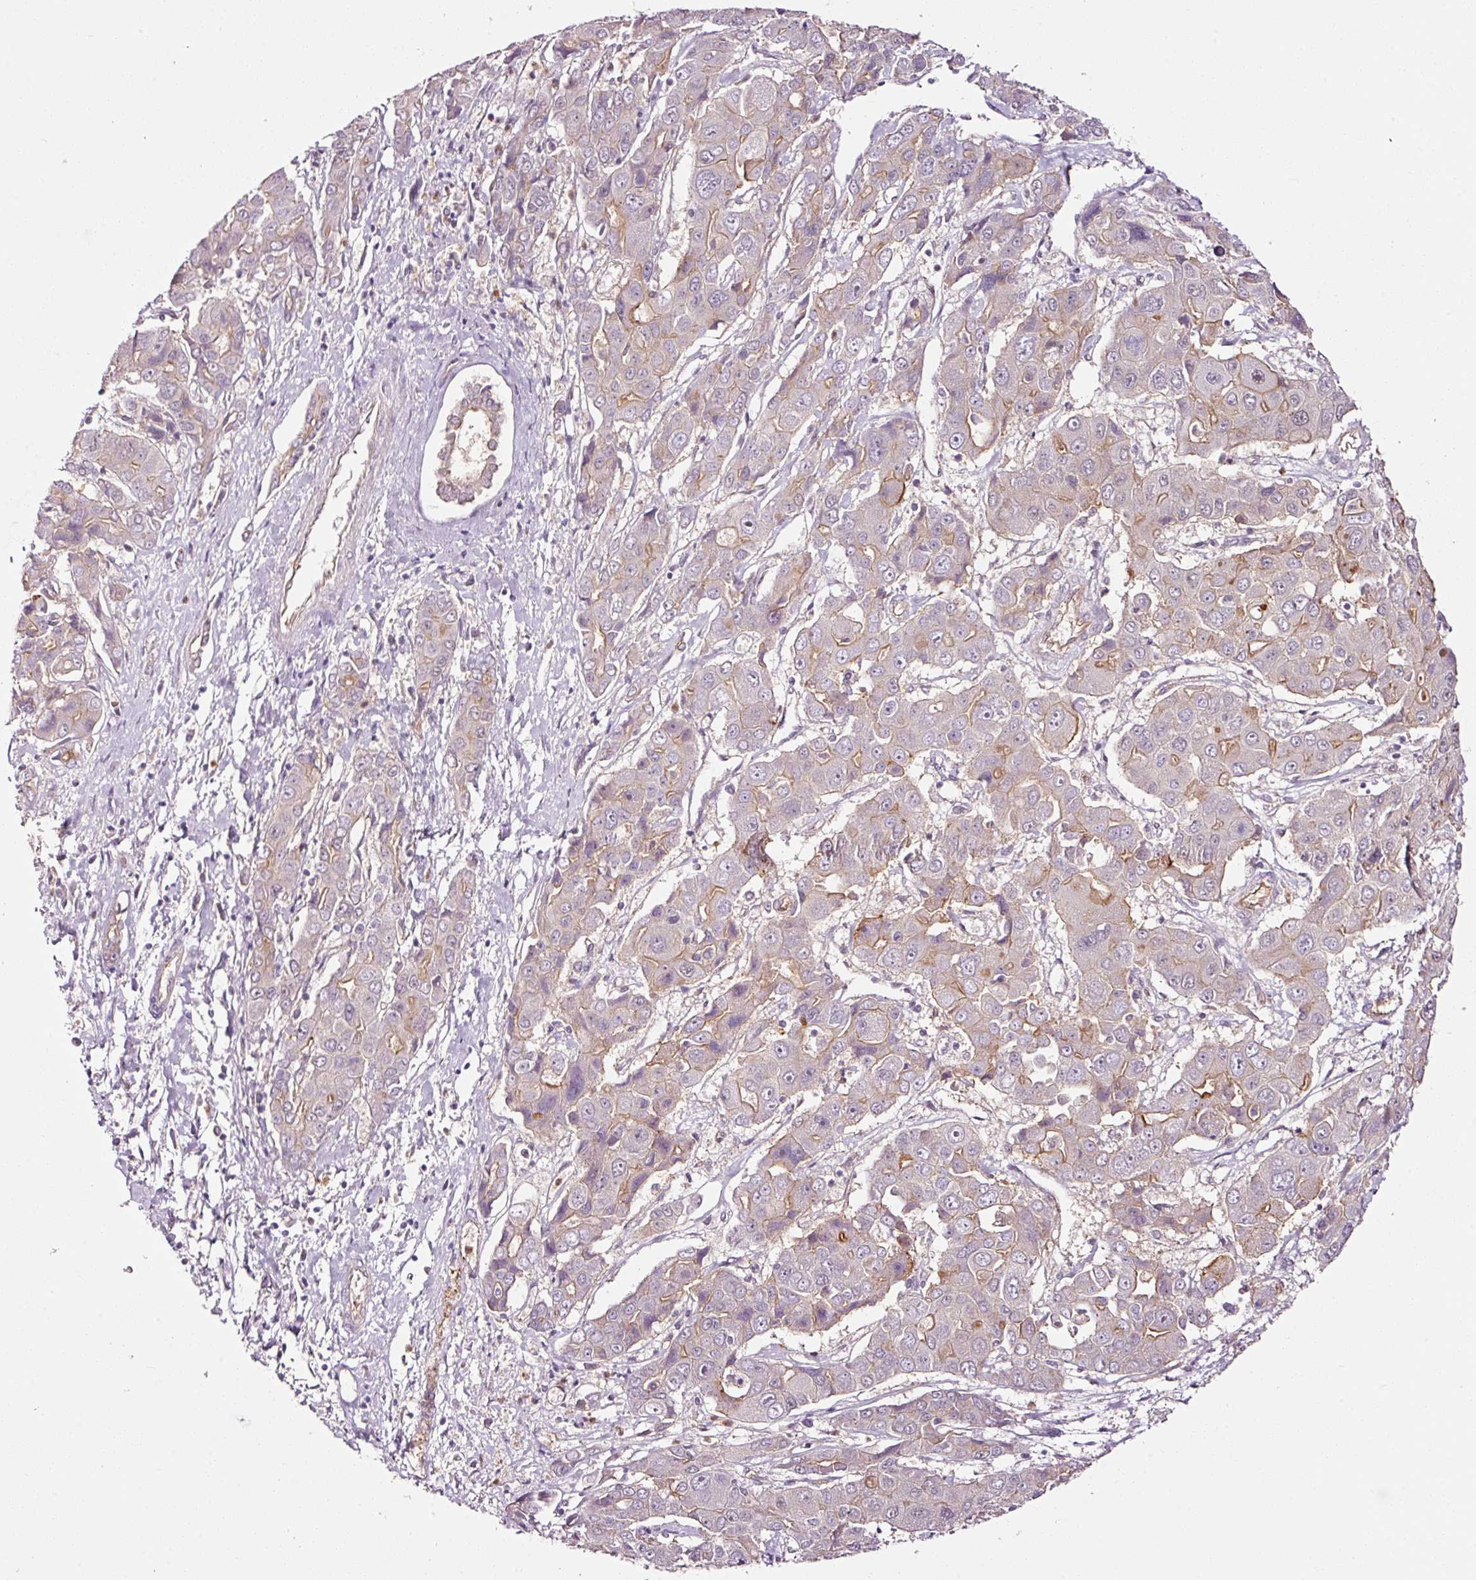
{"staining": {"intensity": "moderate", "quantity": "<25%", "location": "cytoplasmic/membranous"}, "tissue": "liver cancer", "cell_type": "Tumor cells", "image_type": "cancer", "snomed": [{"axis": "morphology", "description": "Cholangiocarcinoma"}, {"axis": "topography", "description": "Liver"}], "caption": "Immunohistochemical staining of human liver cancer displays low levels of moderate cytoplasmic/membranous staining in about <25% of tumor cells. Immunohistochemistry (ihc) stains the protein of interest in brown and the nuclei are stained blue.", "gene": "ABCB4", "patient": {"sex": "male", "age": 67}}